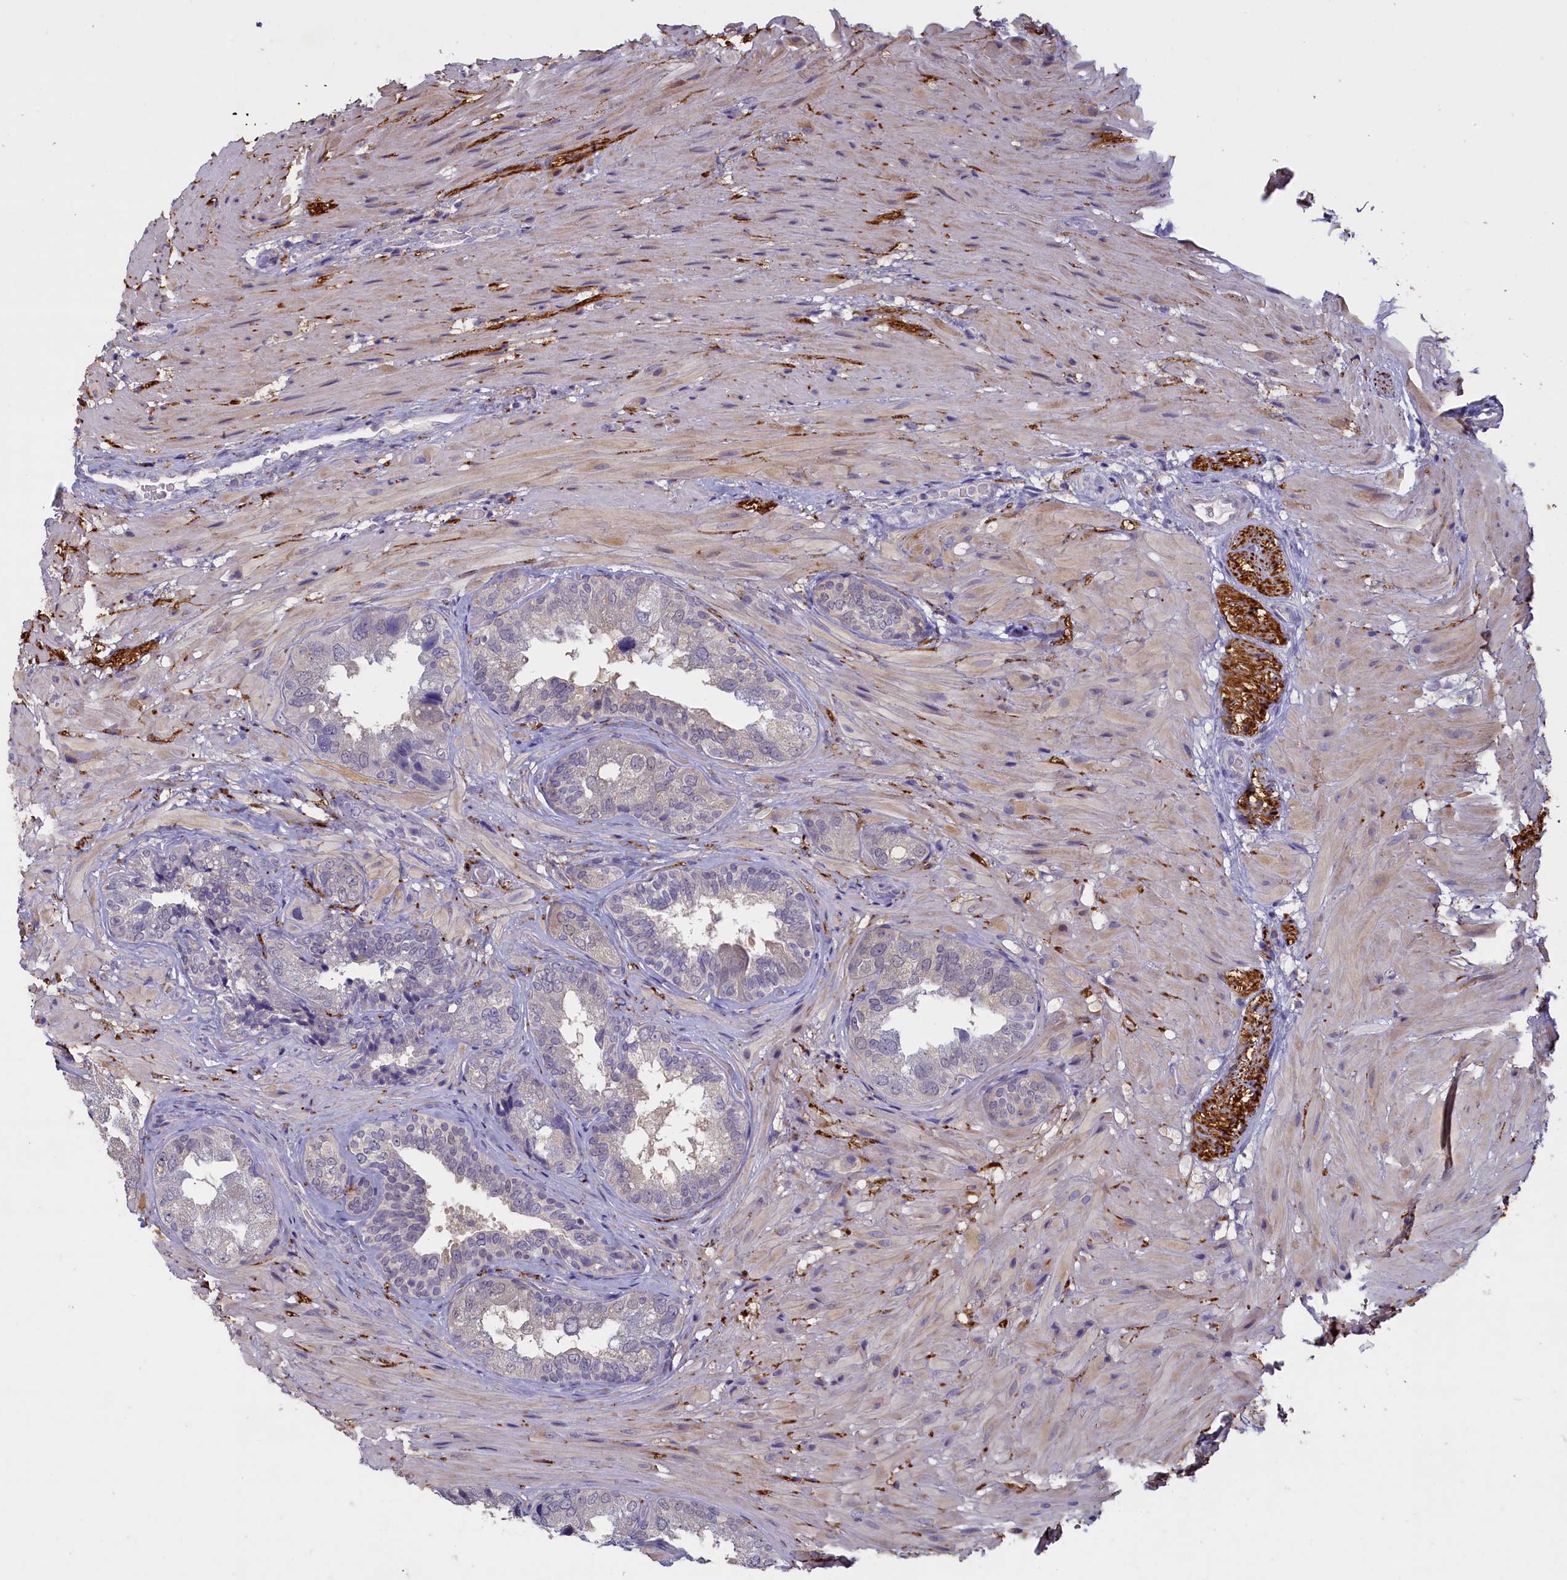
{"staining": {"intensity": "weak", "quantity": "<25%", "location": "cytoplasmic/membranous"}, "tissue": "seminal vesicle", "cell_type": "Glandular cells", "image_type": "normal", "snomed": [{"axis": "morphology", "description": "Normal tissue, NOS"}, {"axis": "topography", "description": "Seminal veicle"}, {"axis": "topography", "description": "Peripheral nerve tissue"}], "caption": "This image is of normal seminal vesicle stained with IHC to label a protein in brown with the nuclei are counter-stained blue. There is no positivity in glandular cells.", "gene": "UCHL3", "patient": {"sex": "male", "age": 63}}